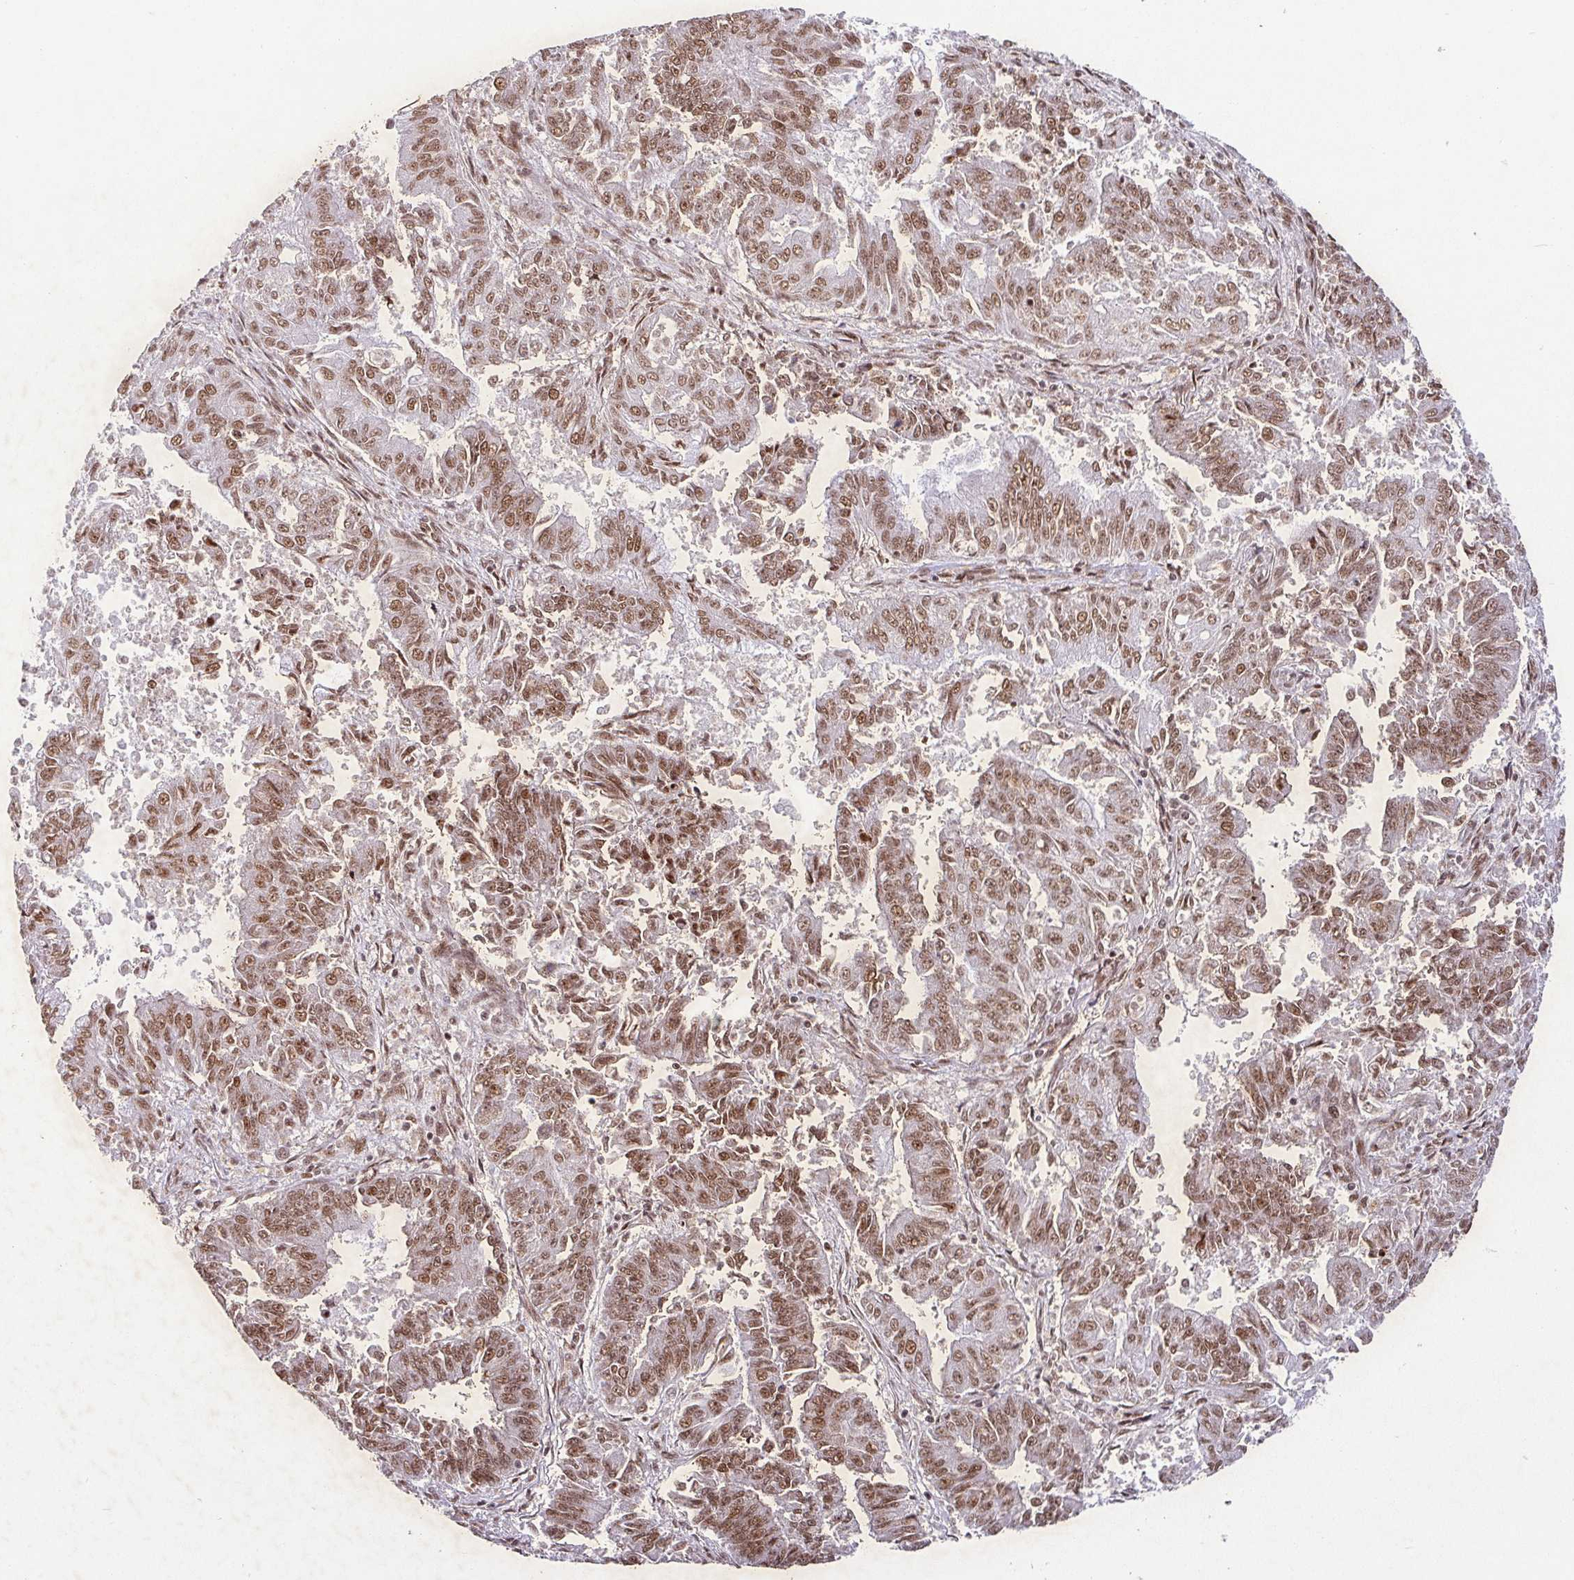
{"staining": {"intensity": "moderate", "quantity": ">75%", "location": "nuclear"}, "tissue": "endometrial cancer", "cell_type": "Tumor cells", "image_type": "cancer", "snomed": [{"axis": "morphology", "description": "Adenocarcinoma, NOS"}, {"axis": "topography", "description": "Endometrium"}], "caption": "Human endometrial cancer (adenocarcinoma) stained with a brown dye displays moderate nuclear positive expression in approximately >75% of tumor cells.", "gene": "SRSF2", "patient": {"sex": "female", "age": 73}}